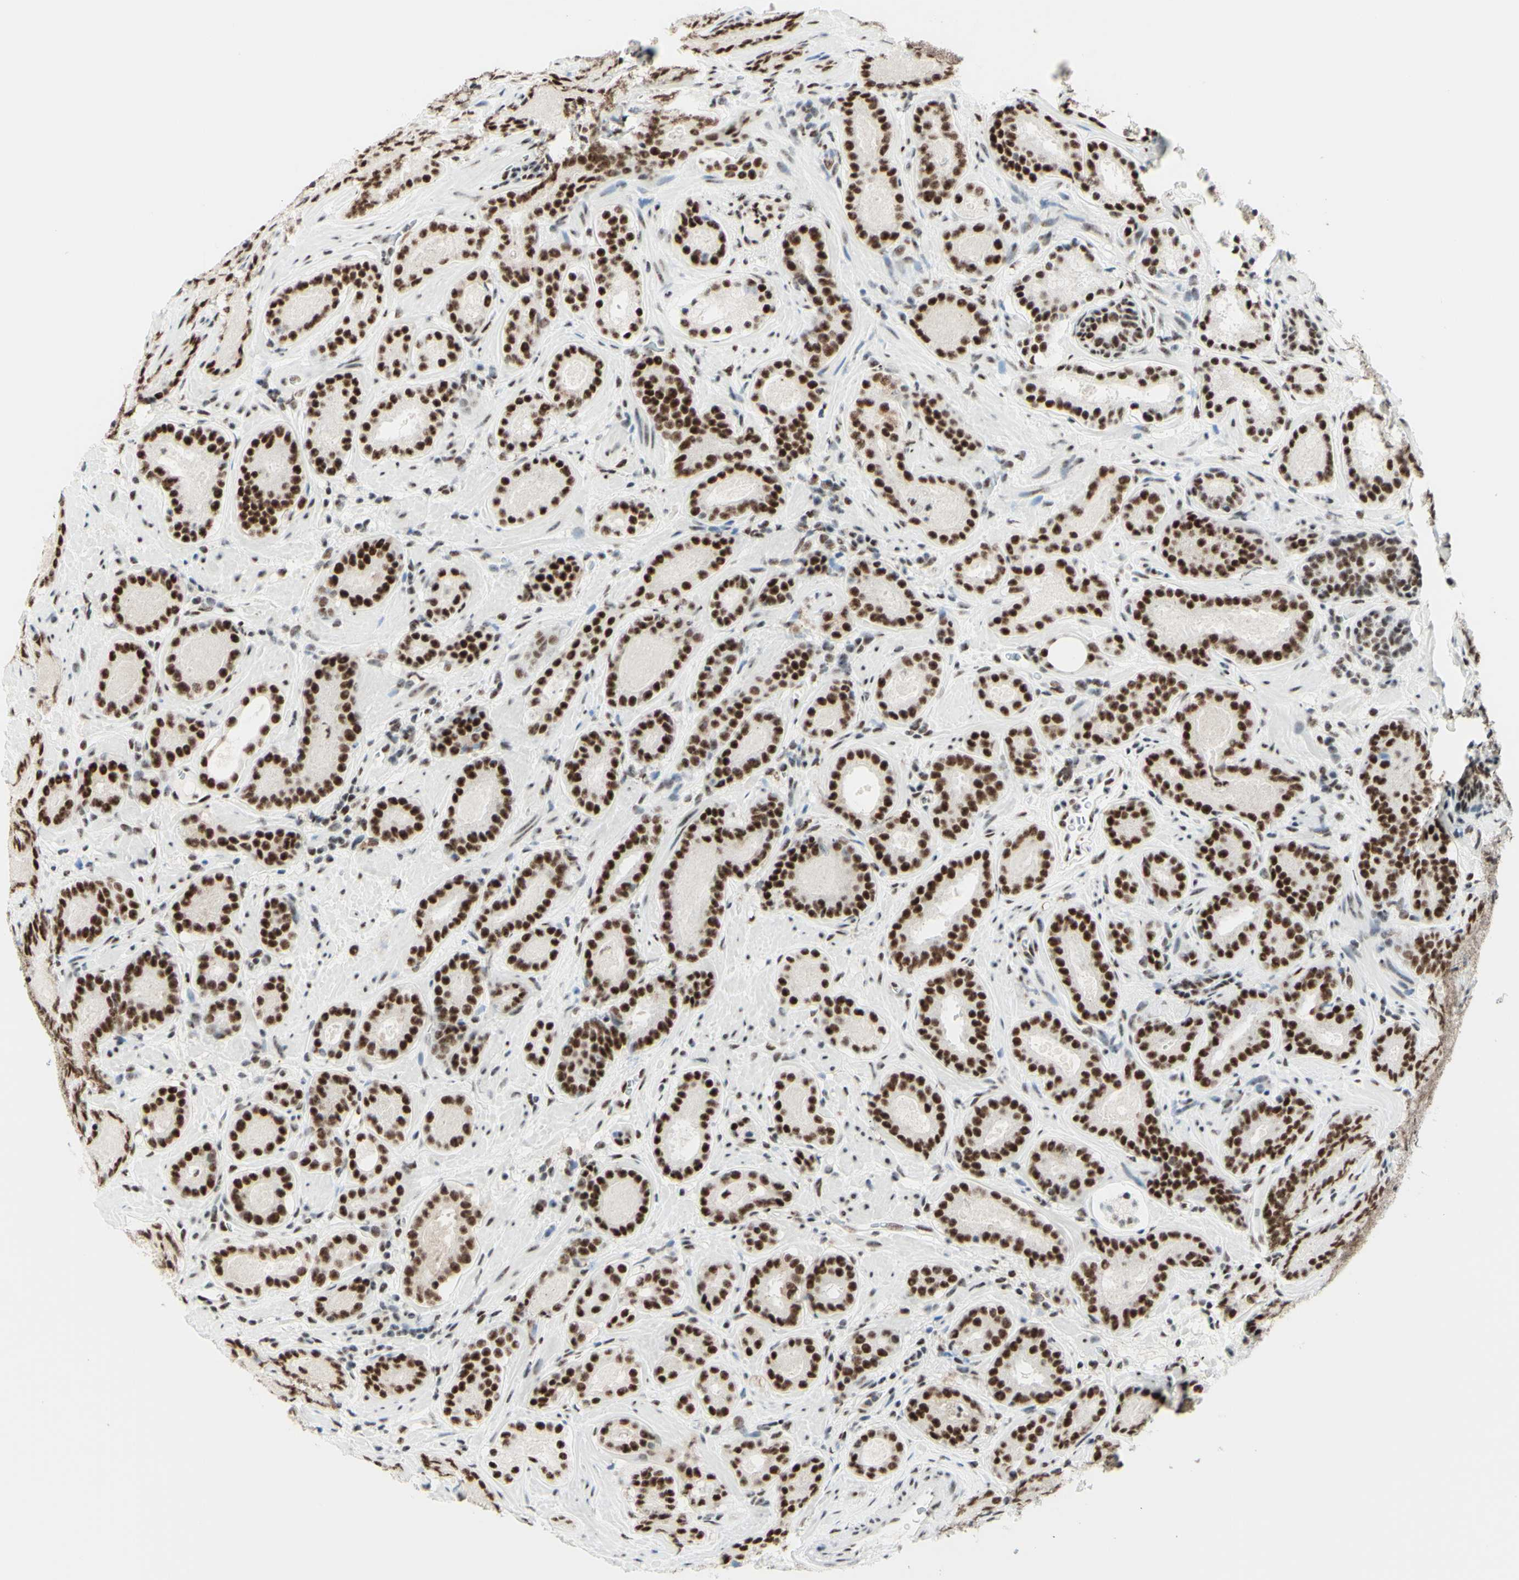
{"staining": {"intensity": "strong", "quantity": ">75%", "location": "nuclear"}, "tissue": "prostate cancer", "cell_type": "Tumor cells", "image_type": "cancer", "snomed": [{"axis": "morphology", "description": "Adenocarcinoma, Low grade"}, {"axis": "topography", "description": "Prostate"}], "caption": "High-magnification brightfield microscopy of adenocarcinoma (low-grade) (prostate) stained with DAB (brown) and counterstained with hematoxylin (blue). tumor cells exhibit strong nuclear staining is appreciated in approximately>75% of cells.", "gene": "WTAP", "patient": {"sex": "male", "age": 69}}